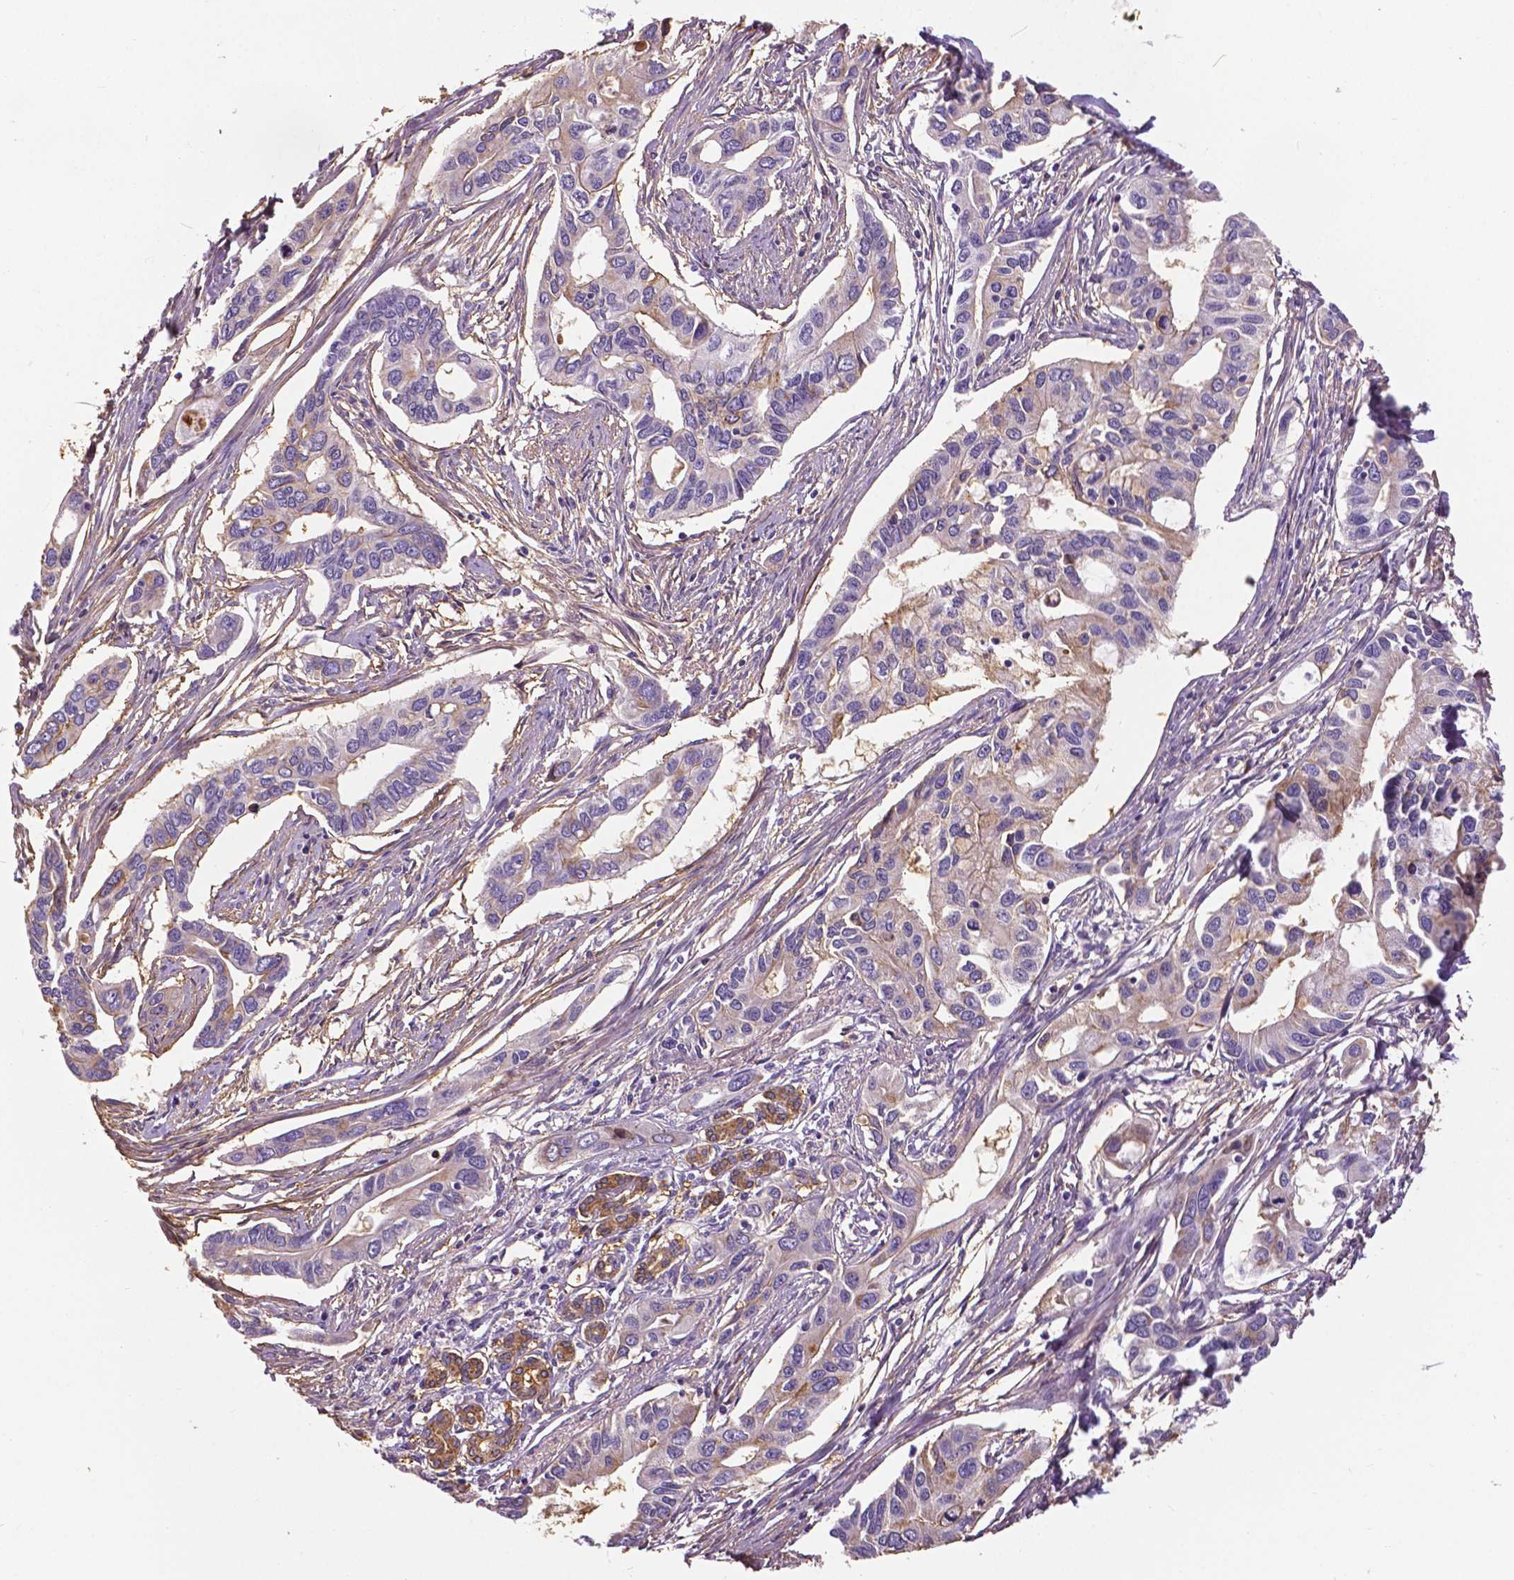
{"staining": {"intensity": "negative", "quantity": "none", "location": "none"}, "tissue": "pancreatic cancer", "cell_type": "Tumor cells", "image_type": "cancer", "snomed": [{"axis": "morphology", "description": "Adenocarcinoma, NOS"}, {"axis": "topography", "description": "Pancreas"}], "caption": "Immunohistochemistry of pancreatic adenocarcinoma demonstrates no expression in tumor cells.", "gene": "ANXA13", "patient": {"sex": "male", "age": 60}}